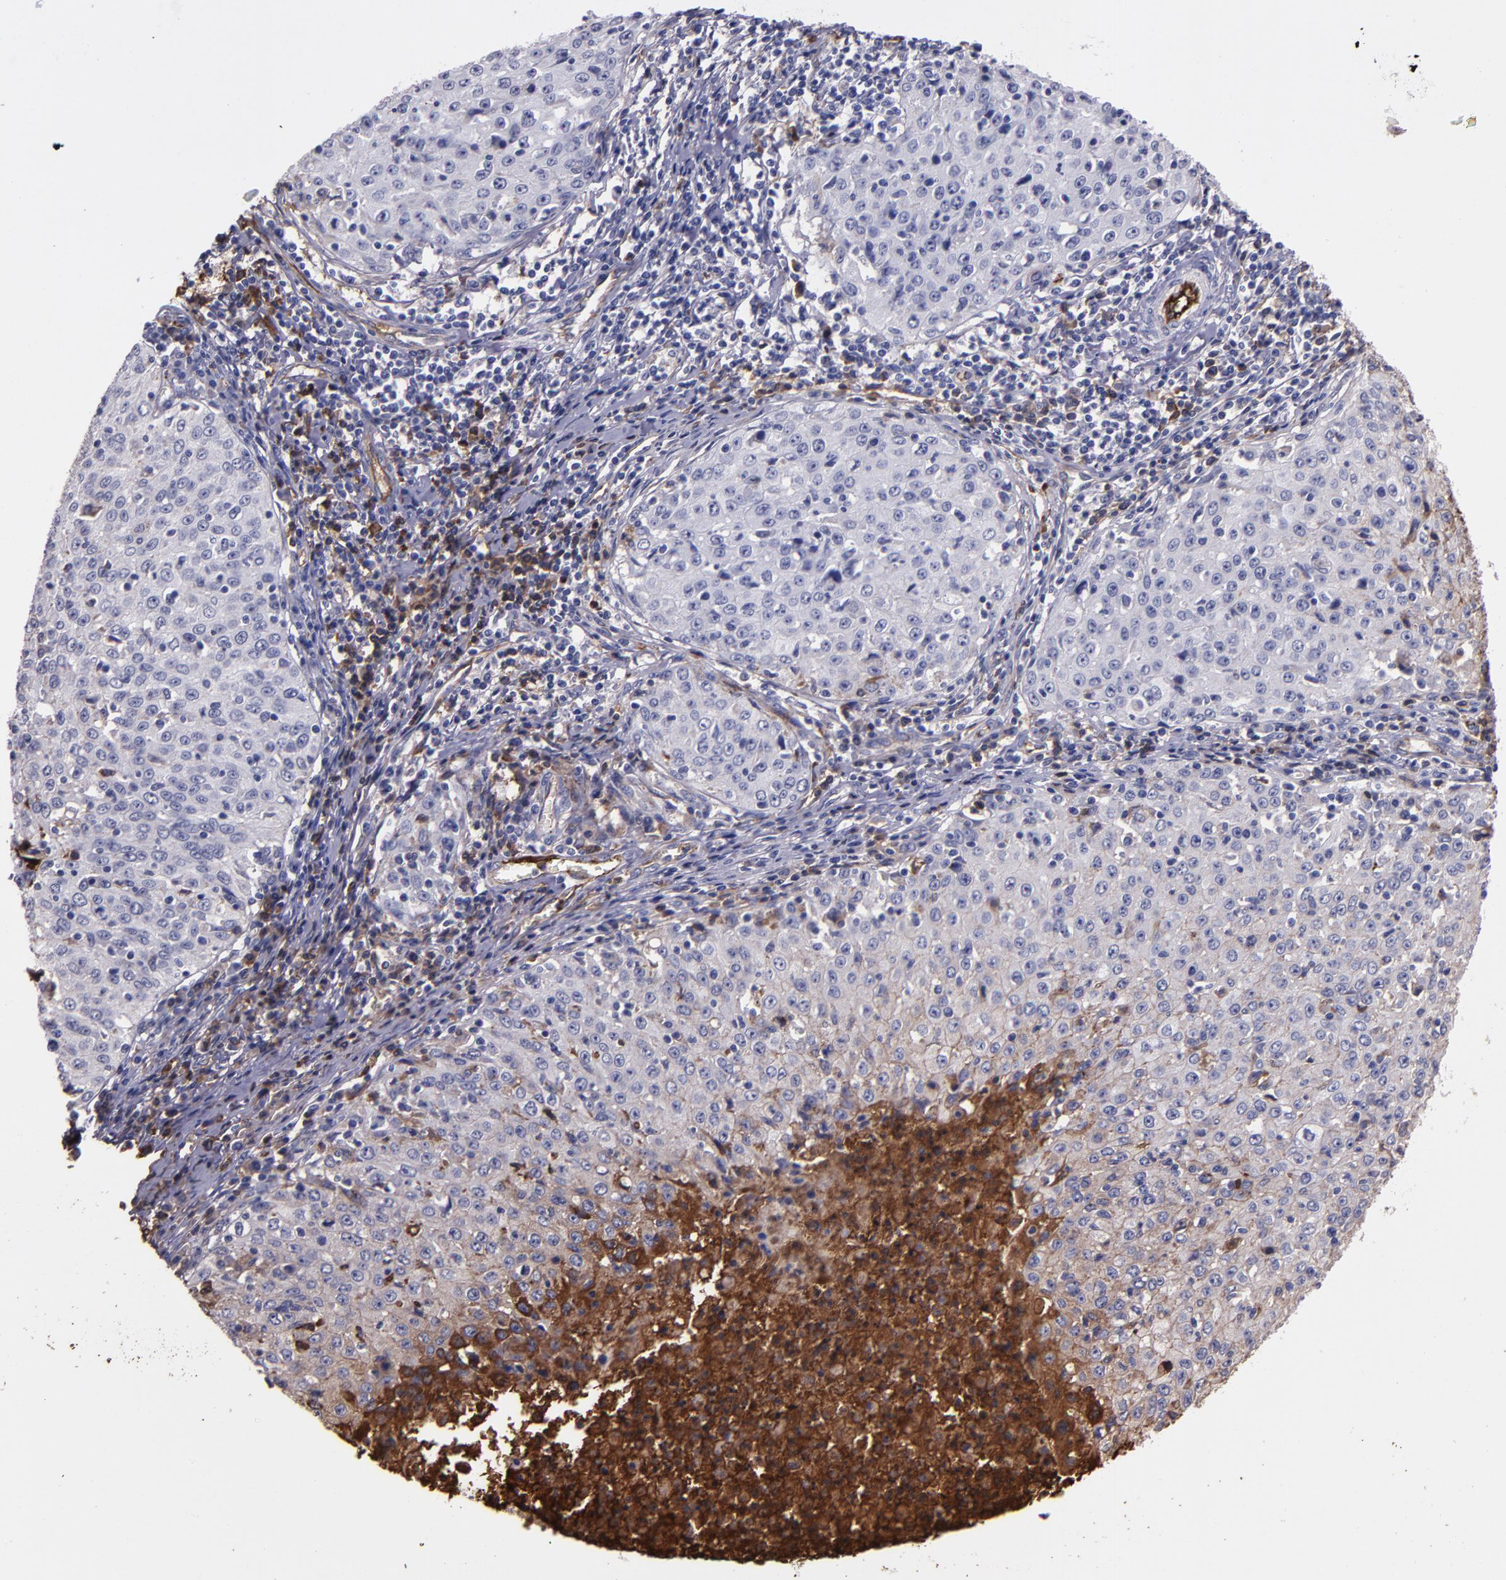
{"staining": {"intensity": "weak", "quantity": "<25%", "location": "cytoplasmic/membranous"}, "tissue": "cervical cancer", "cell_type": "Tumor cells", "image_type": "cancer", "snomed": [{"axis": "morphology", "description": "Squamous cell carcinoma, NOS"}, {"axis": "topography", "description": "Cervix"}], "caption": "DAB (3,3'-diaminobenzidine) immunohistochemical staining of squamous cell carcinoma (cervical) exhibits no significant expression in tumor cells.", "gene": "A2M", "patient": {"sex": "female", "age": 27}}